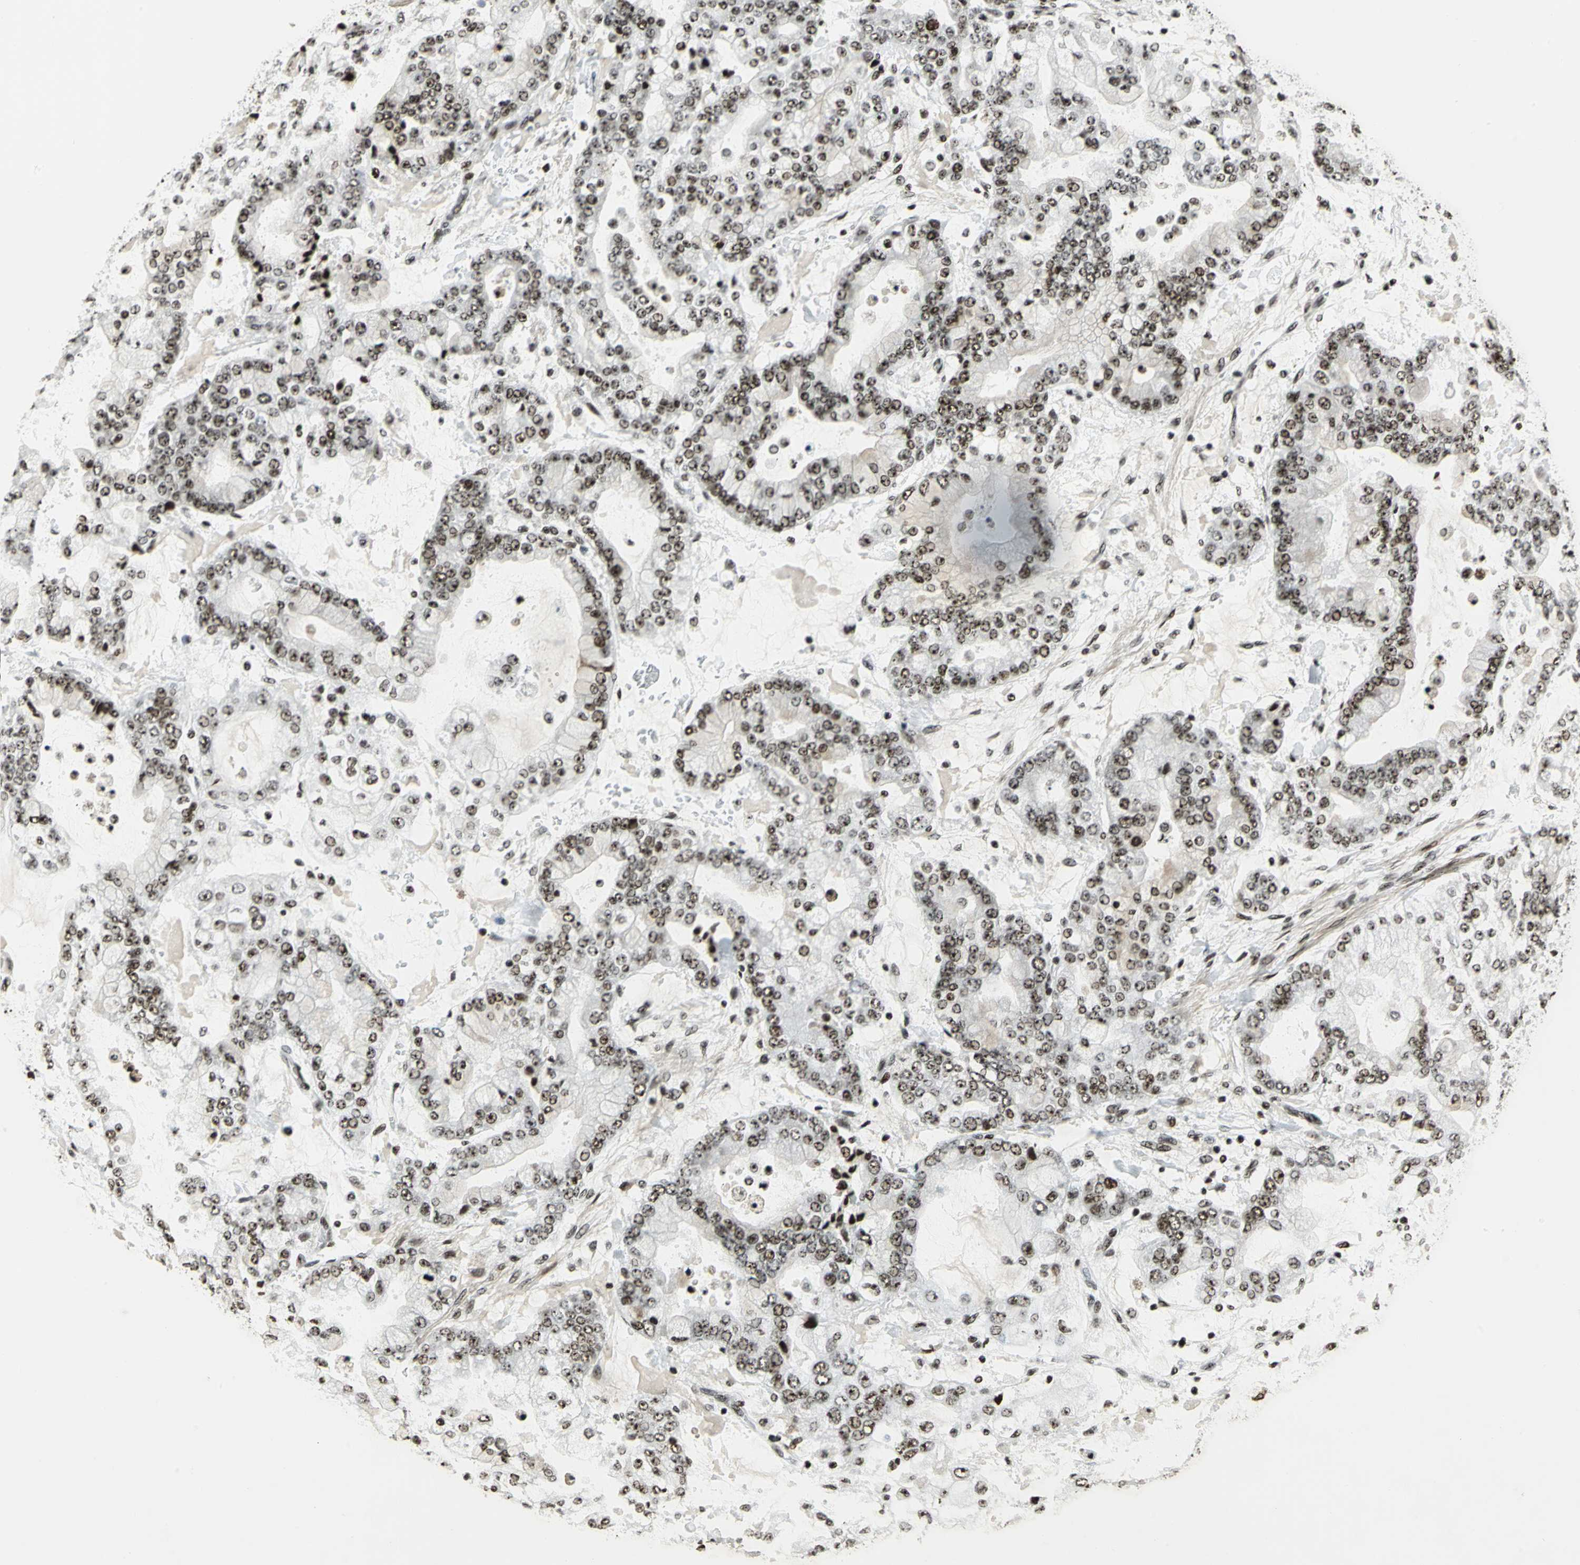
{"staining": {"intensity": "moderate", "quantity": "25%-75%", "location": "nuclear"}, "tissue": "stomach cancer", "cell_type": "Tumor cells", "image_type": "cancer", "snomed": [{"axis": "morphology", "description": "Adenocarcinoma, NOS"}, {"axis": "topography", "description": "Stomach"}], "caption": "A brown stain shows moderate nuclear expression of a protein in human stomach adenocarcinoma tumor cells. (DAB IHC, brown staining for protein, blue staining for nuclei).", "gene": "UBTF", "patient": {"sex": "male", "age": 76}}